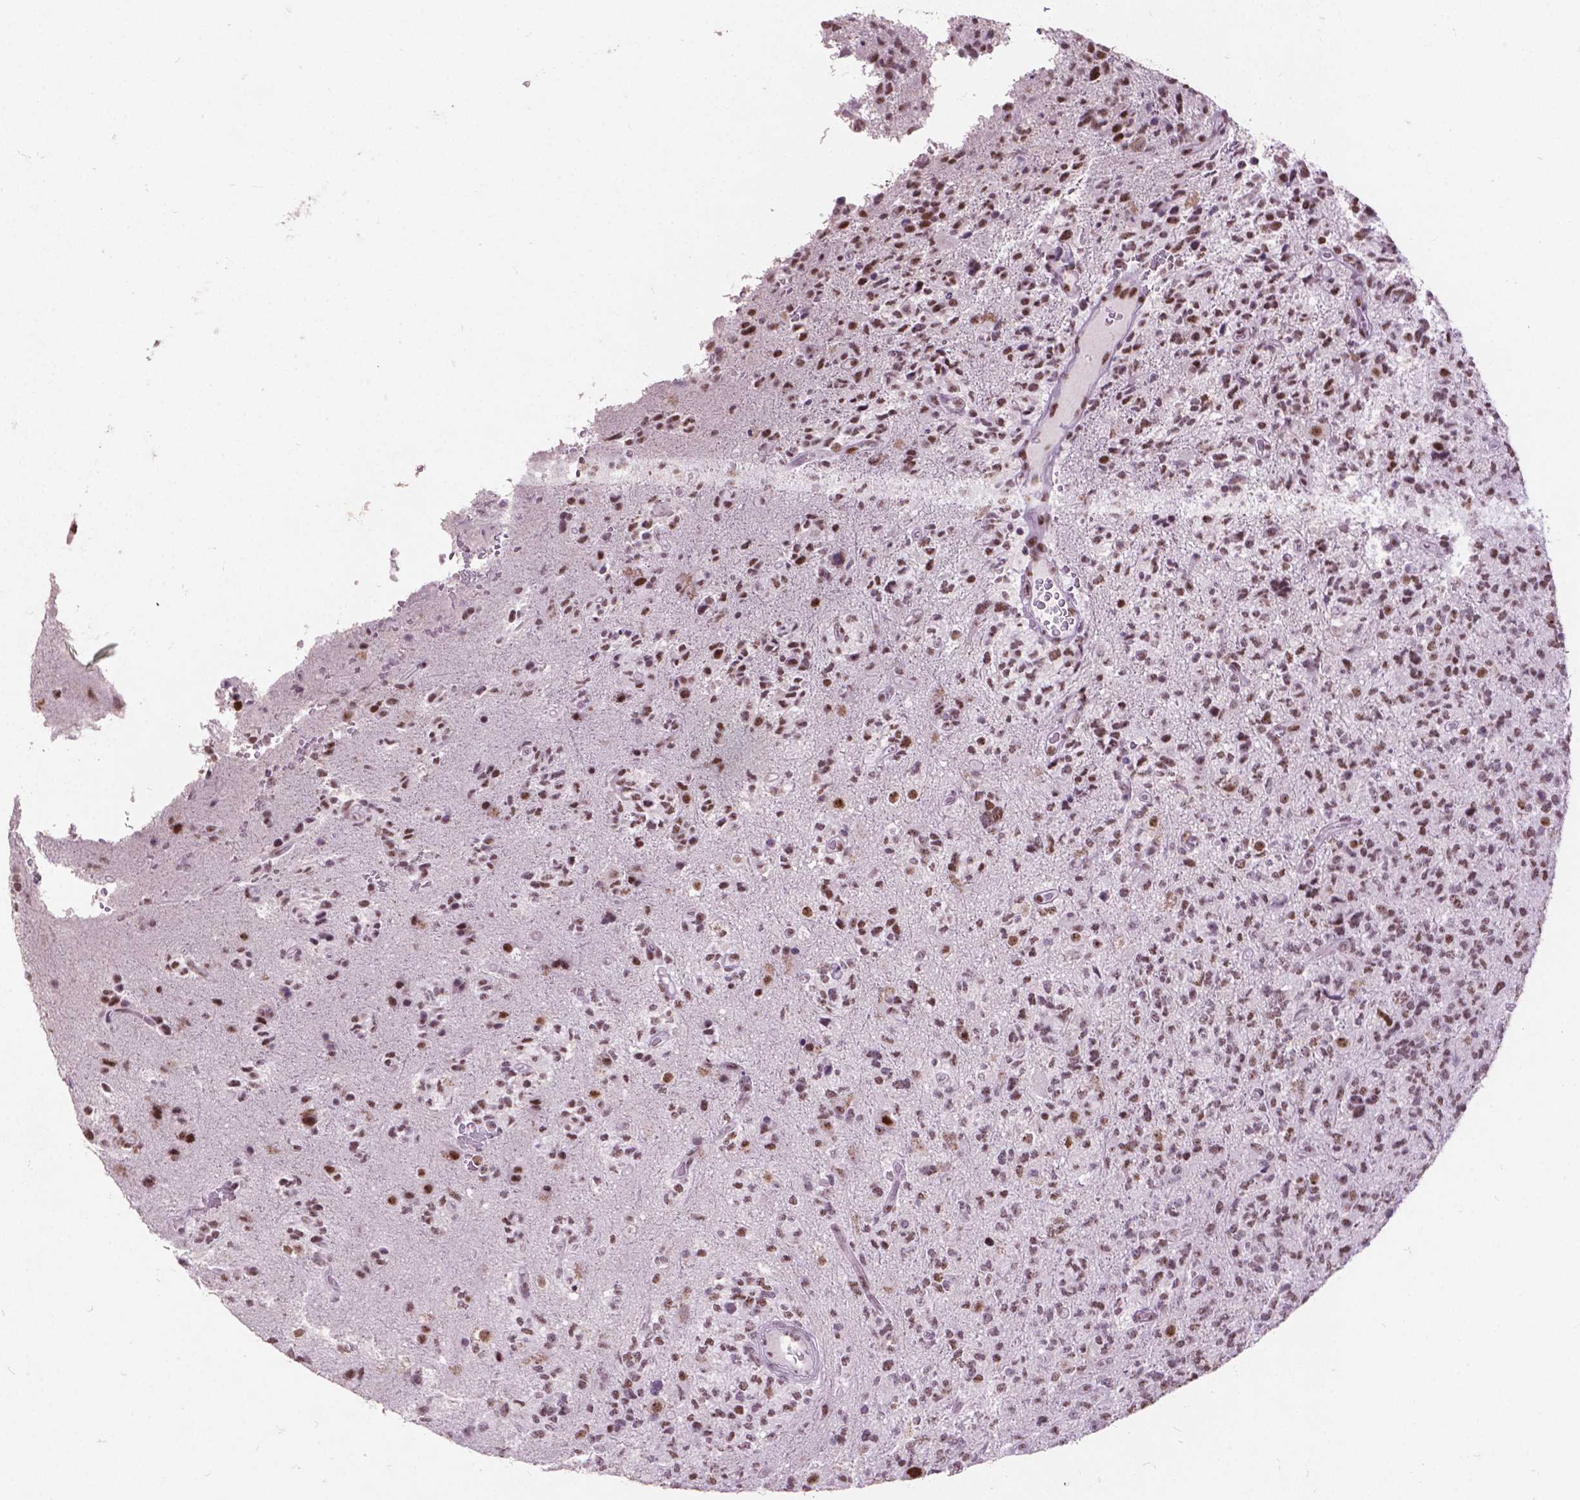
{"staining": {"intensity": "moderate", "quantity": ">75%", "location": "nuclear"}, "tissue": "glioma", "cell_type": "Tumor cells", "image_type": "cancer", "snomed": [{"axis": "morphology", "description": "Glioma, malignant, High grade"}, {"axis": "topography", "description": "Brain"}], "caption": "Glioma stained with immunohistochemistry exhibits moderate nuclear staining in approximately >75% of tumor cells.", "gene": "COIL", "patient": {"sex": "female", "age": 71}}